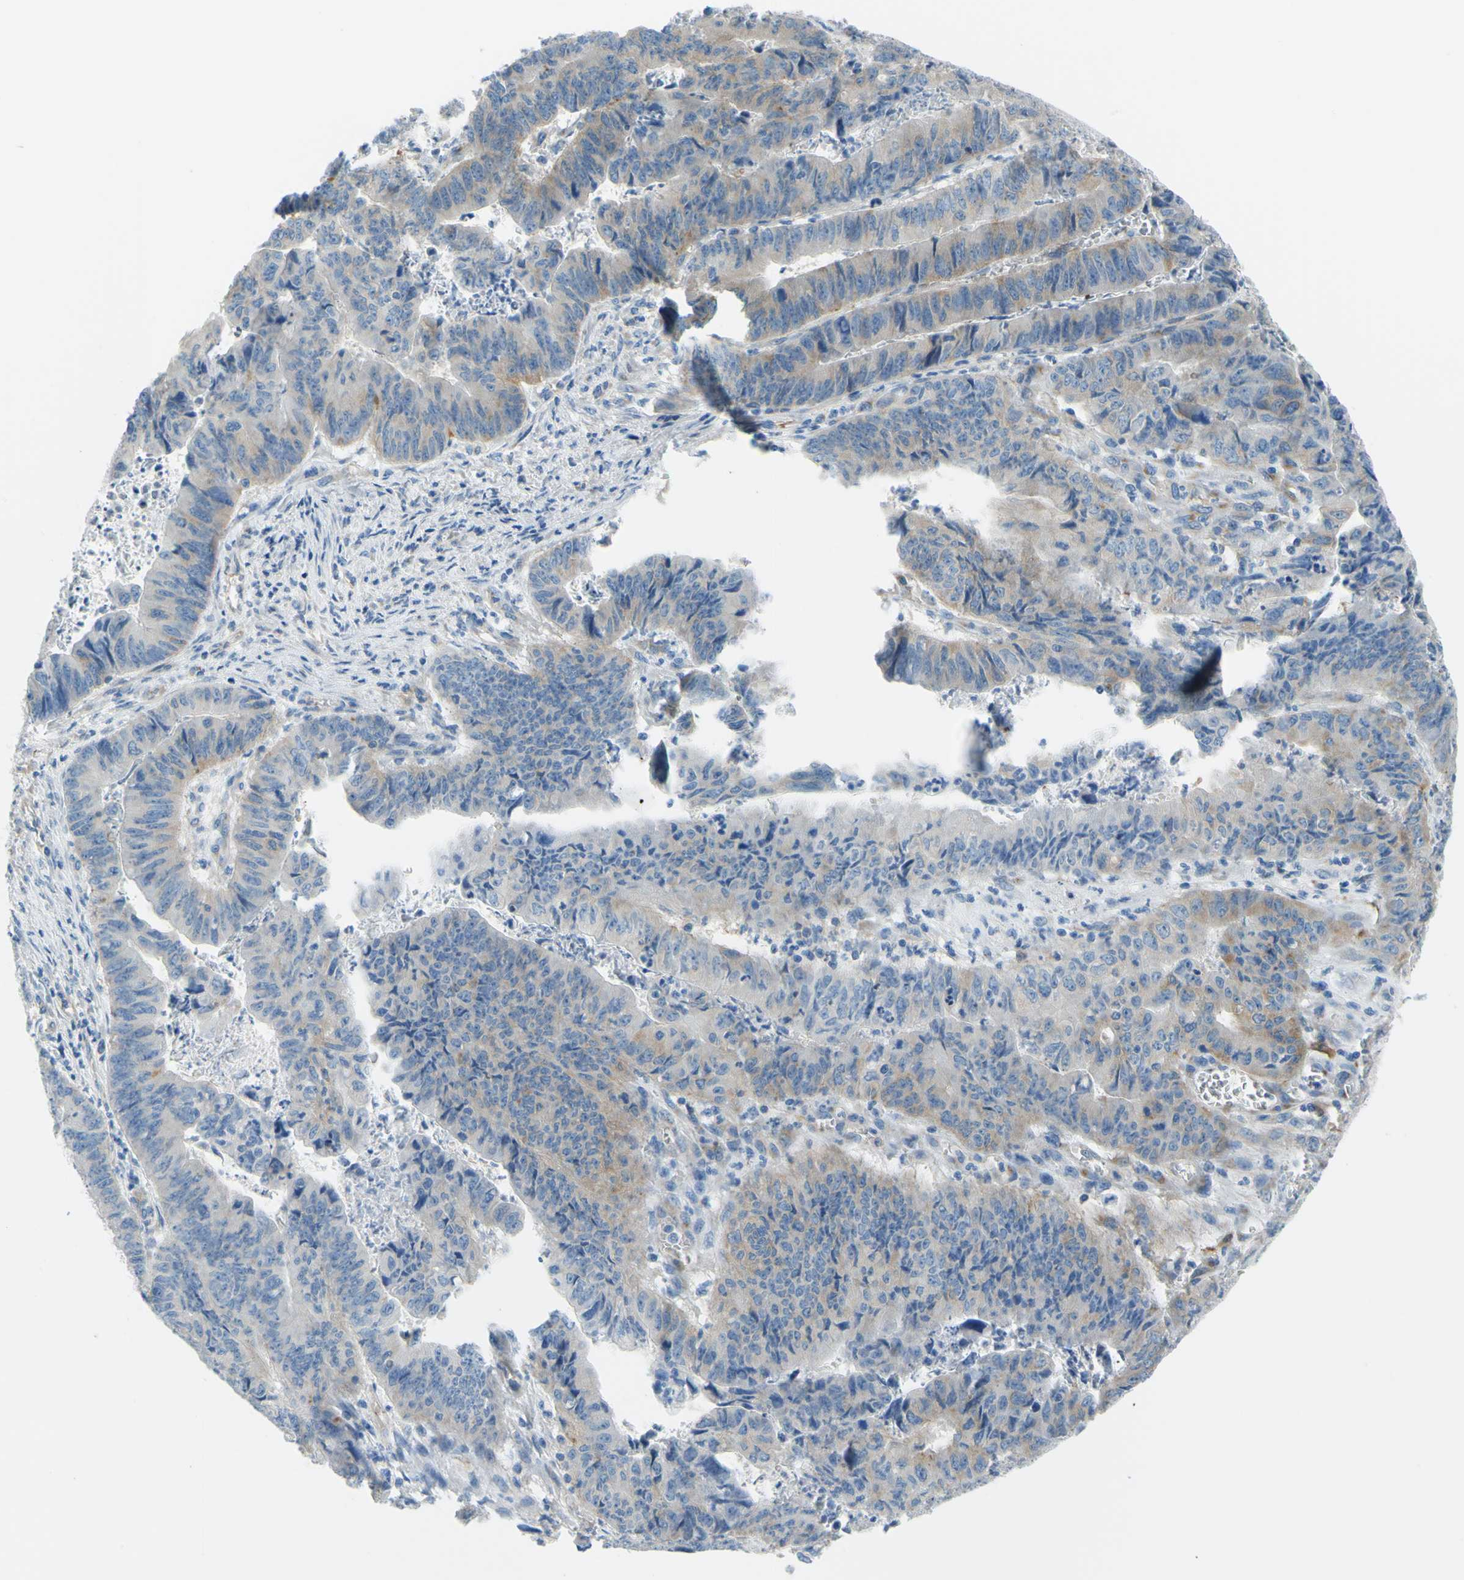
{"staining": {"intensity": "moderate", "quantity": ">75%", "location": "cytoplasmic/membranous"}, "tissue": "stomach cancer", "cell_type": "Tumor cells", "image_type": "cancer", "snomed": [{"axis": "morphology", "description": "Adenocarcinoma, NOS"}, {"axis": "topography", "description": "Stomach, lower"}], "caption": "Immunohistochemistry (DAB) staining of stomach cancer reveals moderate cytoplasmic/membranous protein positivity in about >75% of tumor cells.", "gene": "FRMD4B", "patient": {"sex": "male", "age": 77}}